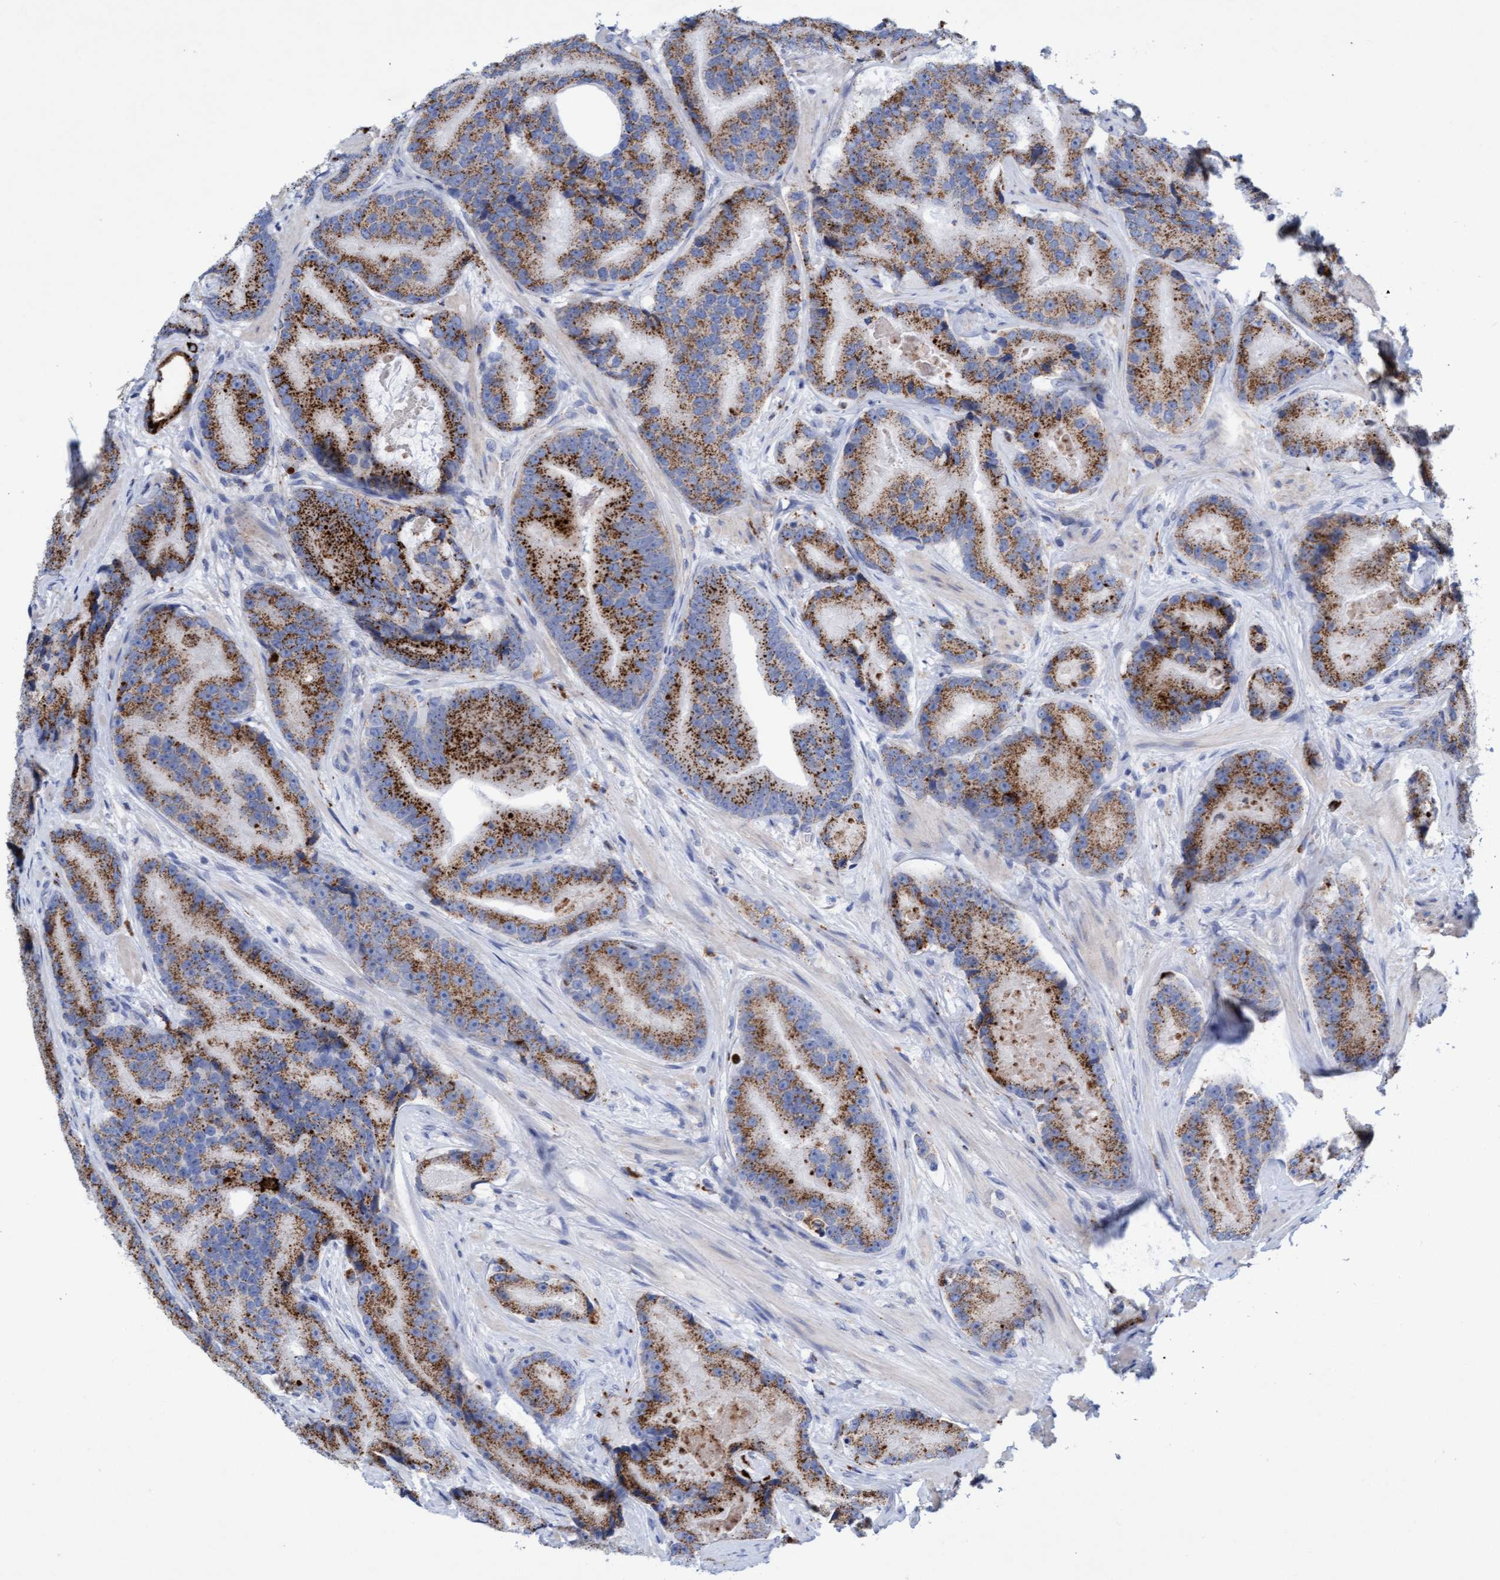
{"staining": {"intensity": "strong", "quantity": "25%-75%", "location": "cytoplasmic/membranous"}, "tissue": "prostate cancer", "cell_type": "Tumor cells", "image_type": "cancer", "snomed": [{"axis": "morphology", "description": "Adenocarcinoma, High grade"}, {"axis": "topography", "description": "Prostate"}], "caption": "Prostate cancer (high-grade adenocarcinoma) stained for a protein reveals strong cytoplasmic/membranous positivity in tumor cells.", "gene": "SGSH", "patient": {"sex": "male", "age": 55}}